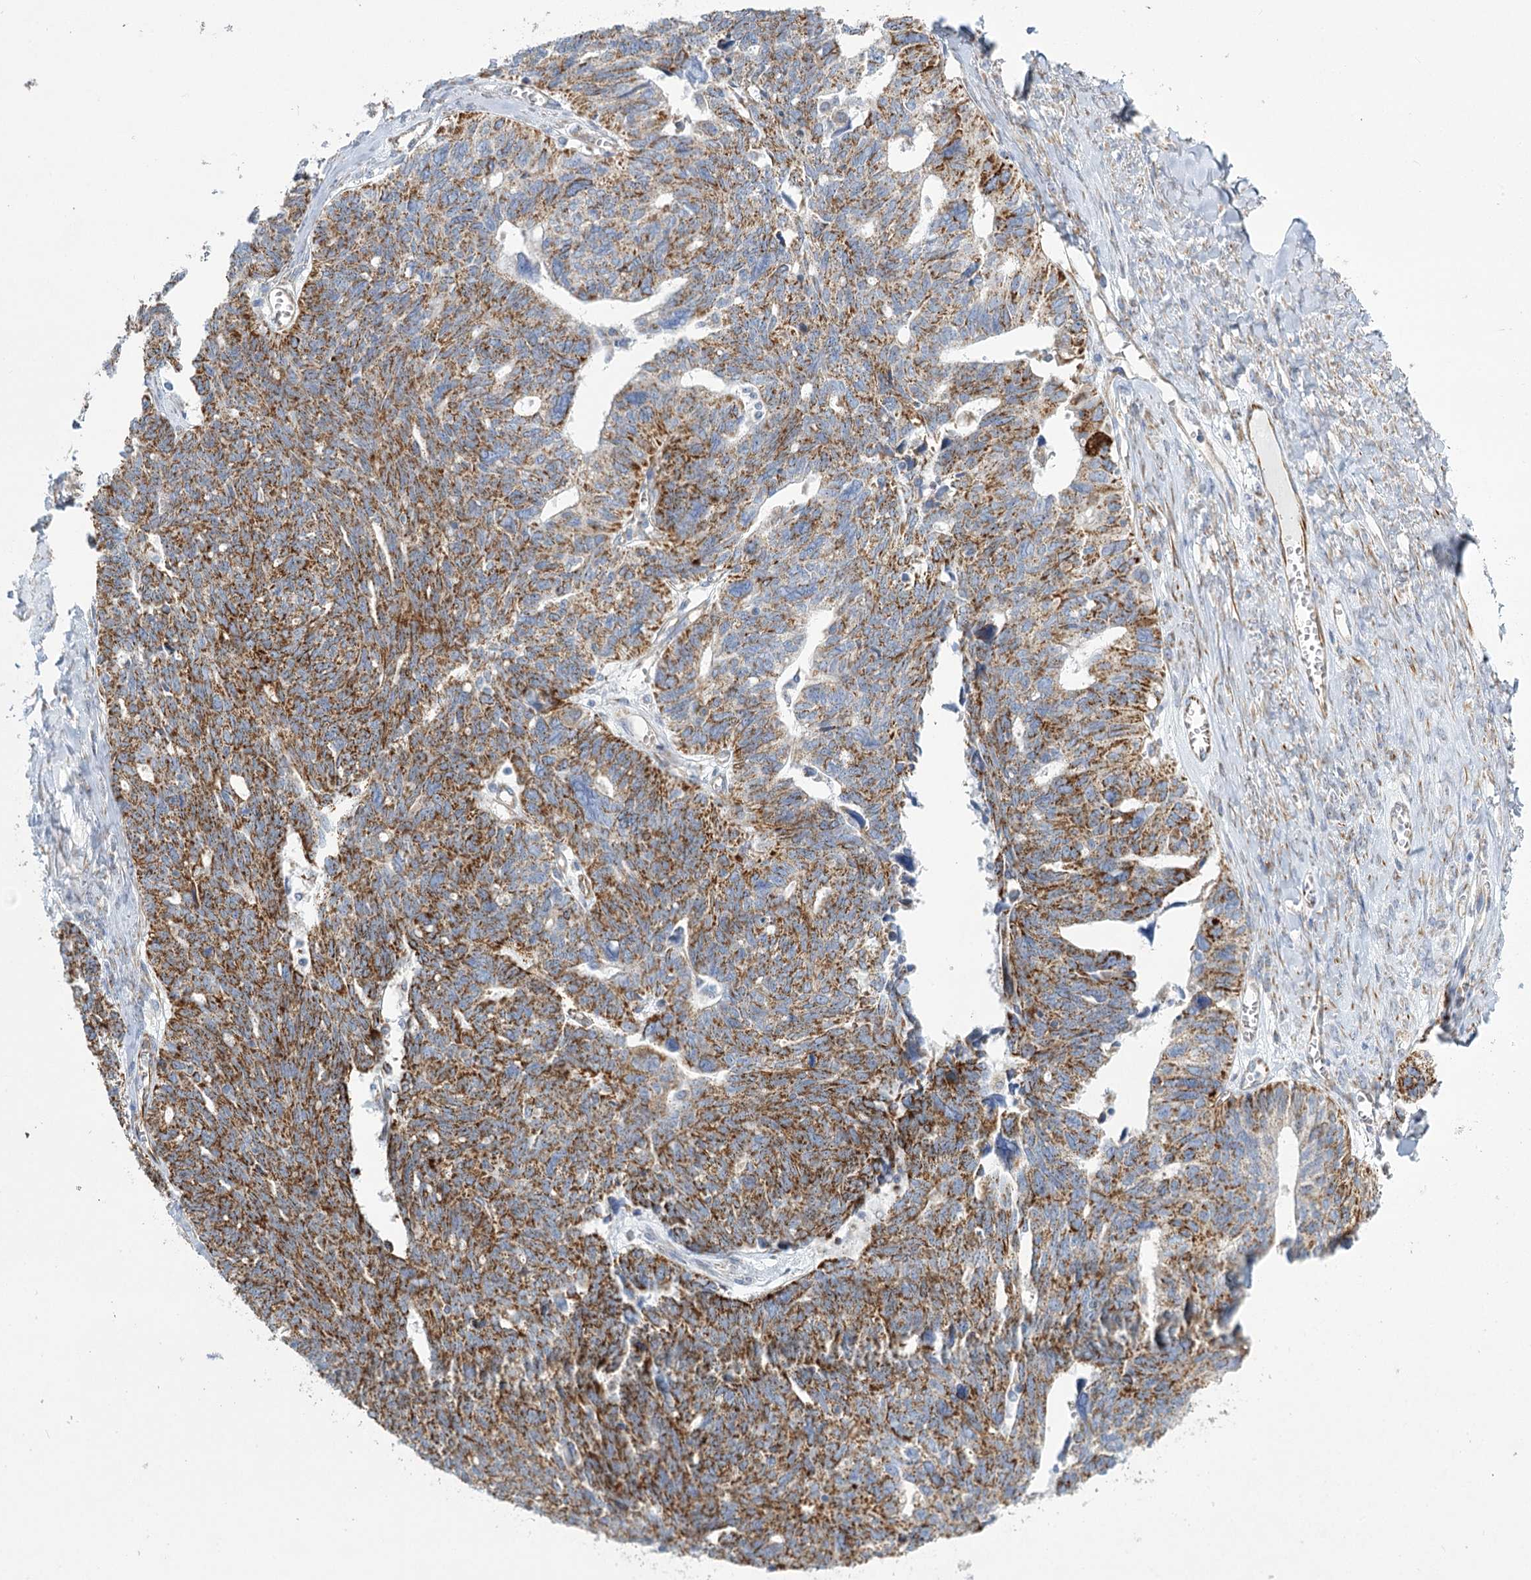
{"staining": {"intensity": "strong", "quantity": ">75%", "location": "cytoplasmic/membranous"}, "tissue": "ovarian cancer", "cell_type": "Tumor cells", "image_type": "cancer", "snomed": [{"axis": "morphology", "description": "Cystadenocarcinoma, serous, NOS"}, {"axis": "topography", "description": "Ovary"}], "caption": "Approximately >75% of tumor cells in human ovarian cancer (serous cystadenocarcinoma) demonstrate strong cytoplasmic/membranous protein staining as visualized by brown immunohistochemical staining.", "gene": "DHTKD1", "patient": {"sex": "female", "age": 79}}